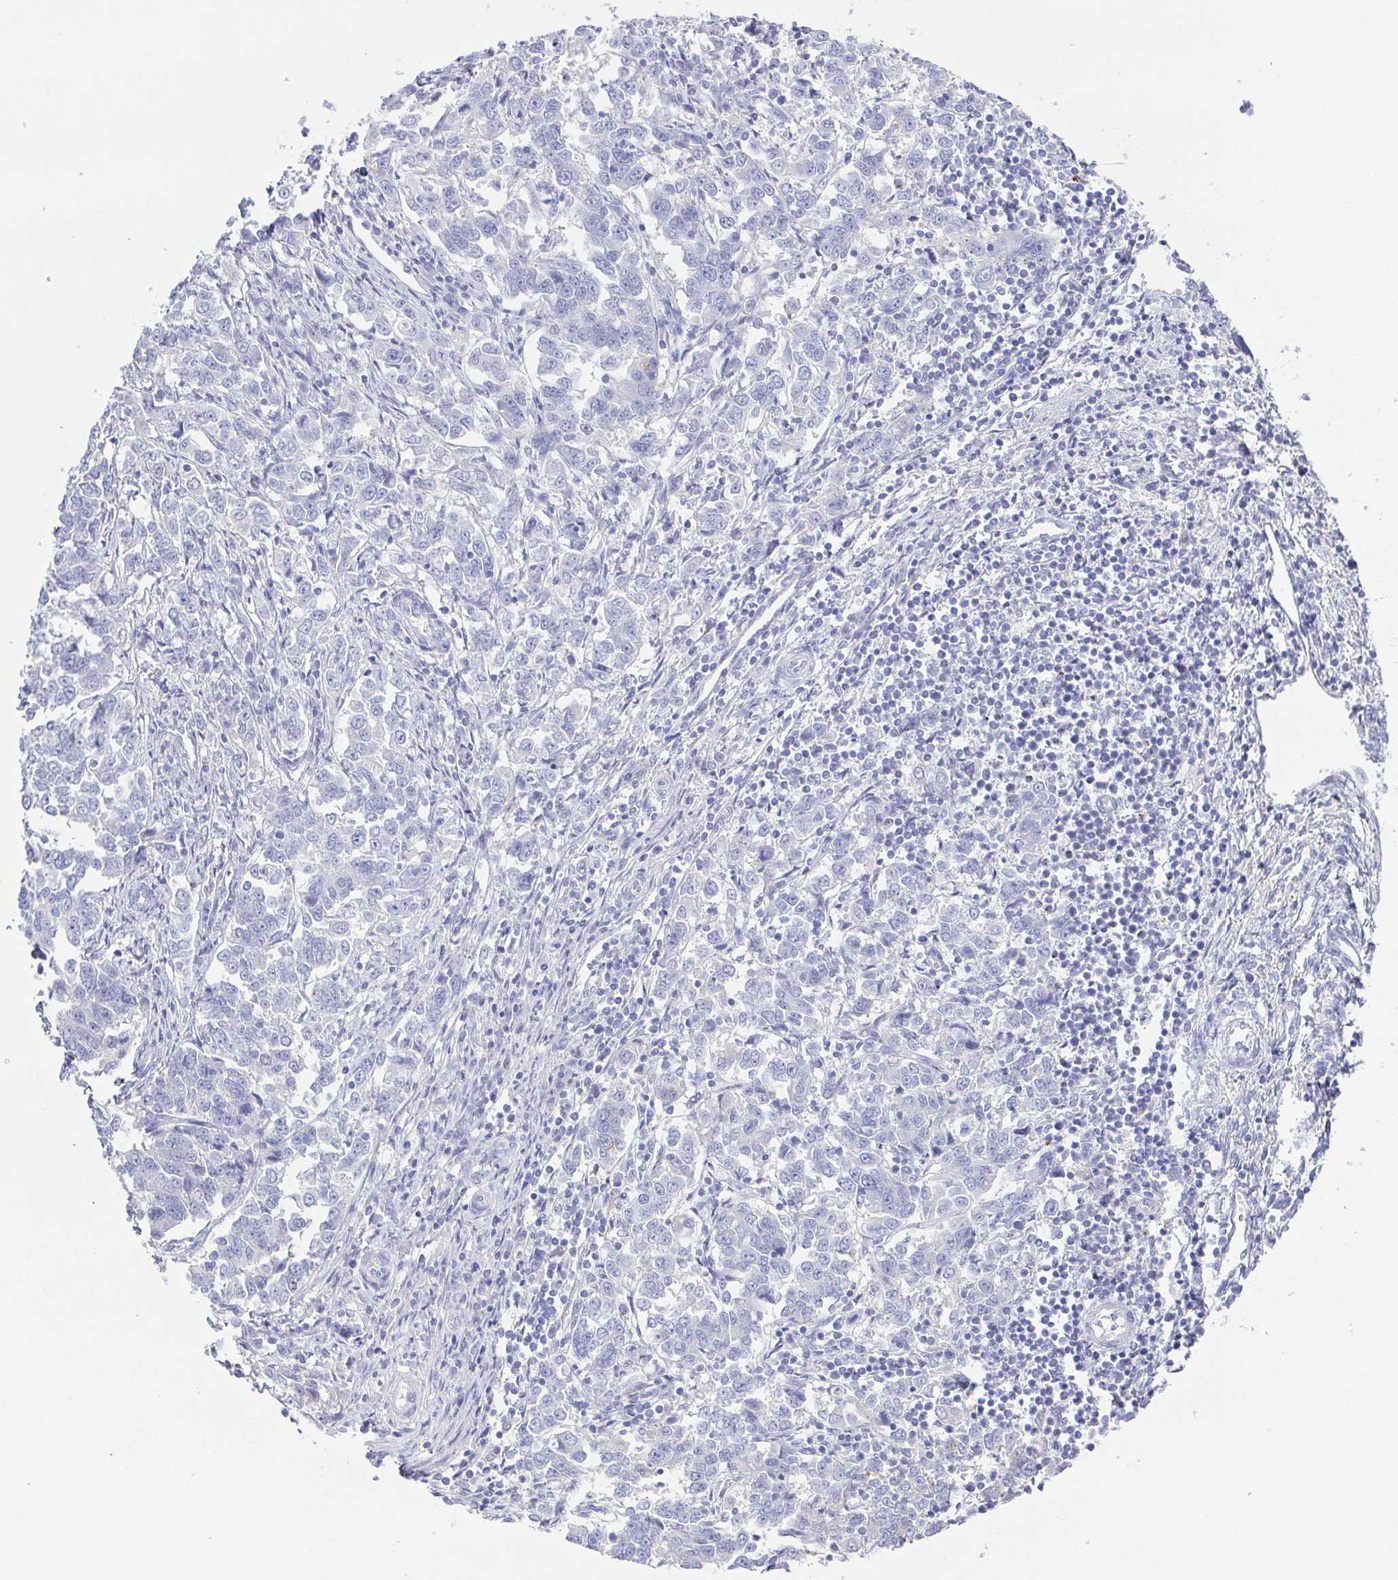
{"staining": {"intensity": "negative", "quantity": "none", "location": "none"}, "tissue": "endometrial cancer", "cell_type": "Tumor cells", "image_type": "cancer", "snomed": [{"axis": "morphology", "description": "Adenocarcinoma, NOS"}, {"axis": "topography", "description": "Endometrium"}], "caption": "Protein analysis of adenocarcinoma (endometrial) shows no significant staining in tumor cells.", "gene": "PKDREJ", "patient": {"sex": "female", "age": 43}}